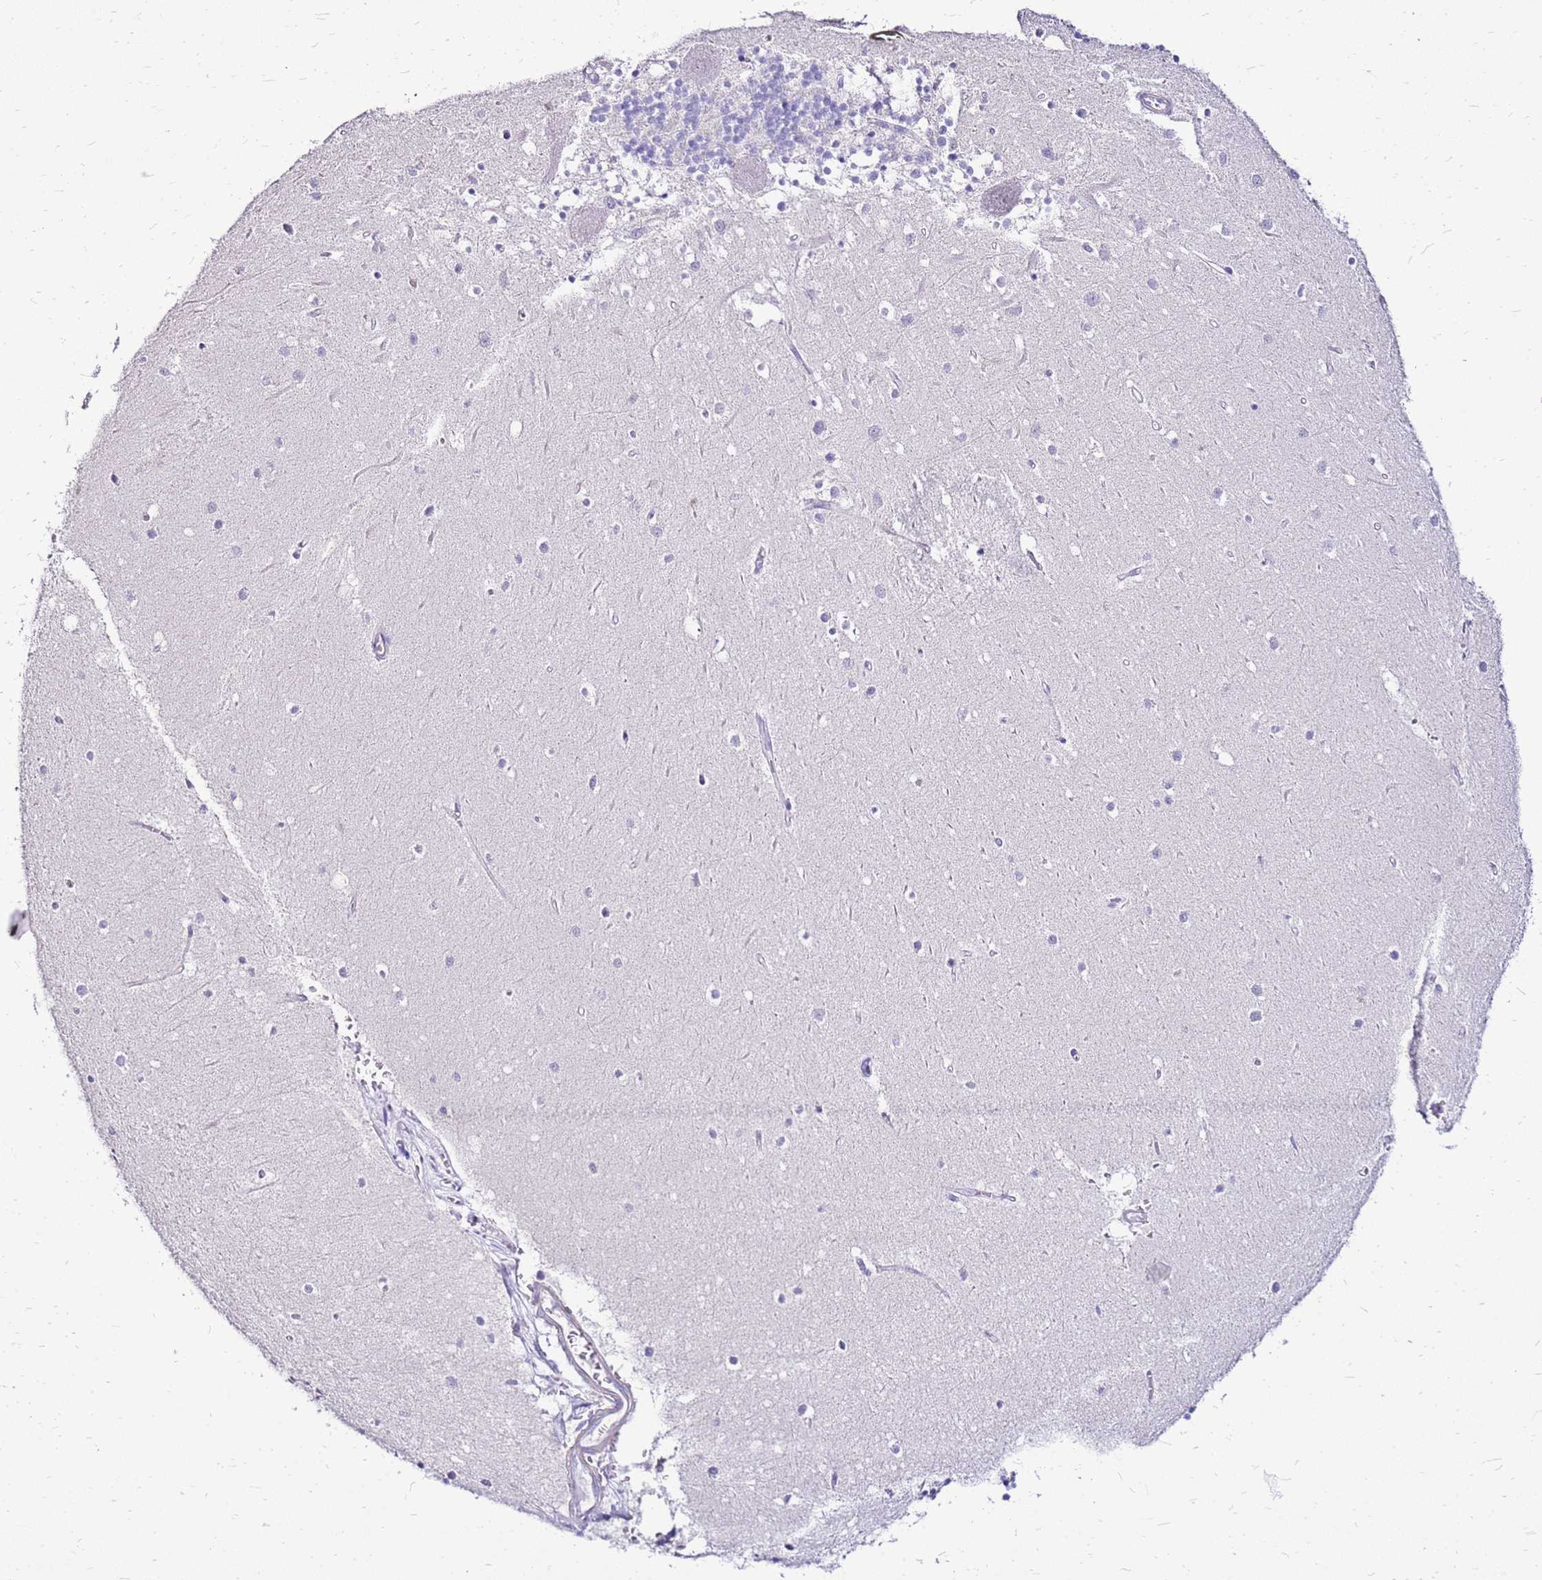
{"staining": {"intensity": "negative", "quantity": "none", "location": "none"}, "tissue": "cerebellum", "cell_type": "Cells in granular layer", "image_type": "normal", "snomed": [{"axis": "morphology", "description": "Normal tissue, NOS"}, {"axis": "topography", "description": "Cerebellum"}], "caption": "Immunohistochemistry (IHC) of benign cerebellum reveals no expression in cells in granular layer.", "gene": "DCDC2B", "patient": {"sex": "male", "age": 54}}